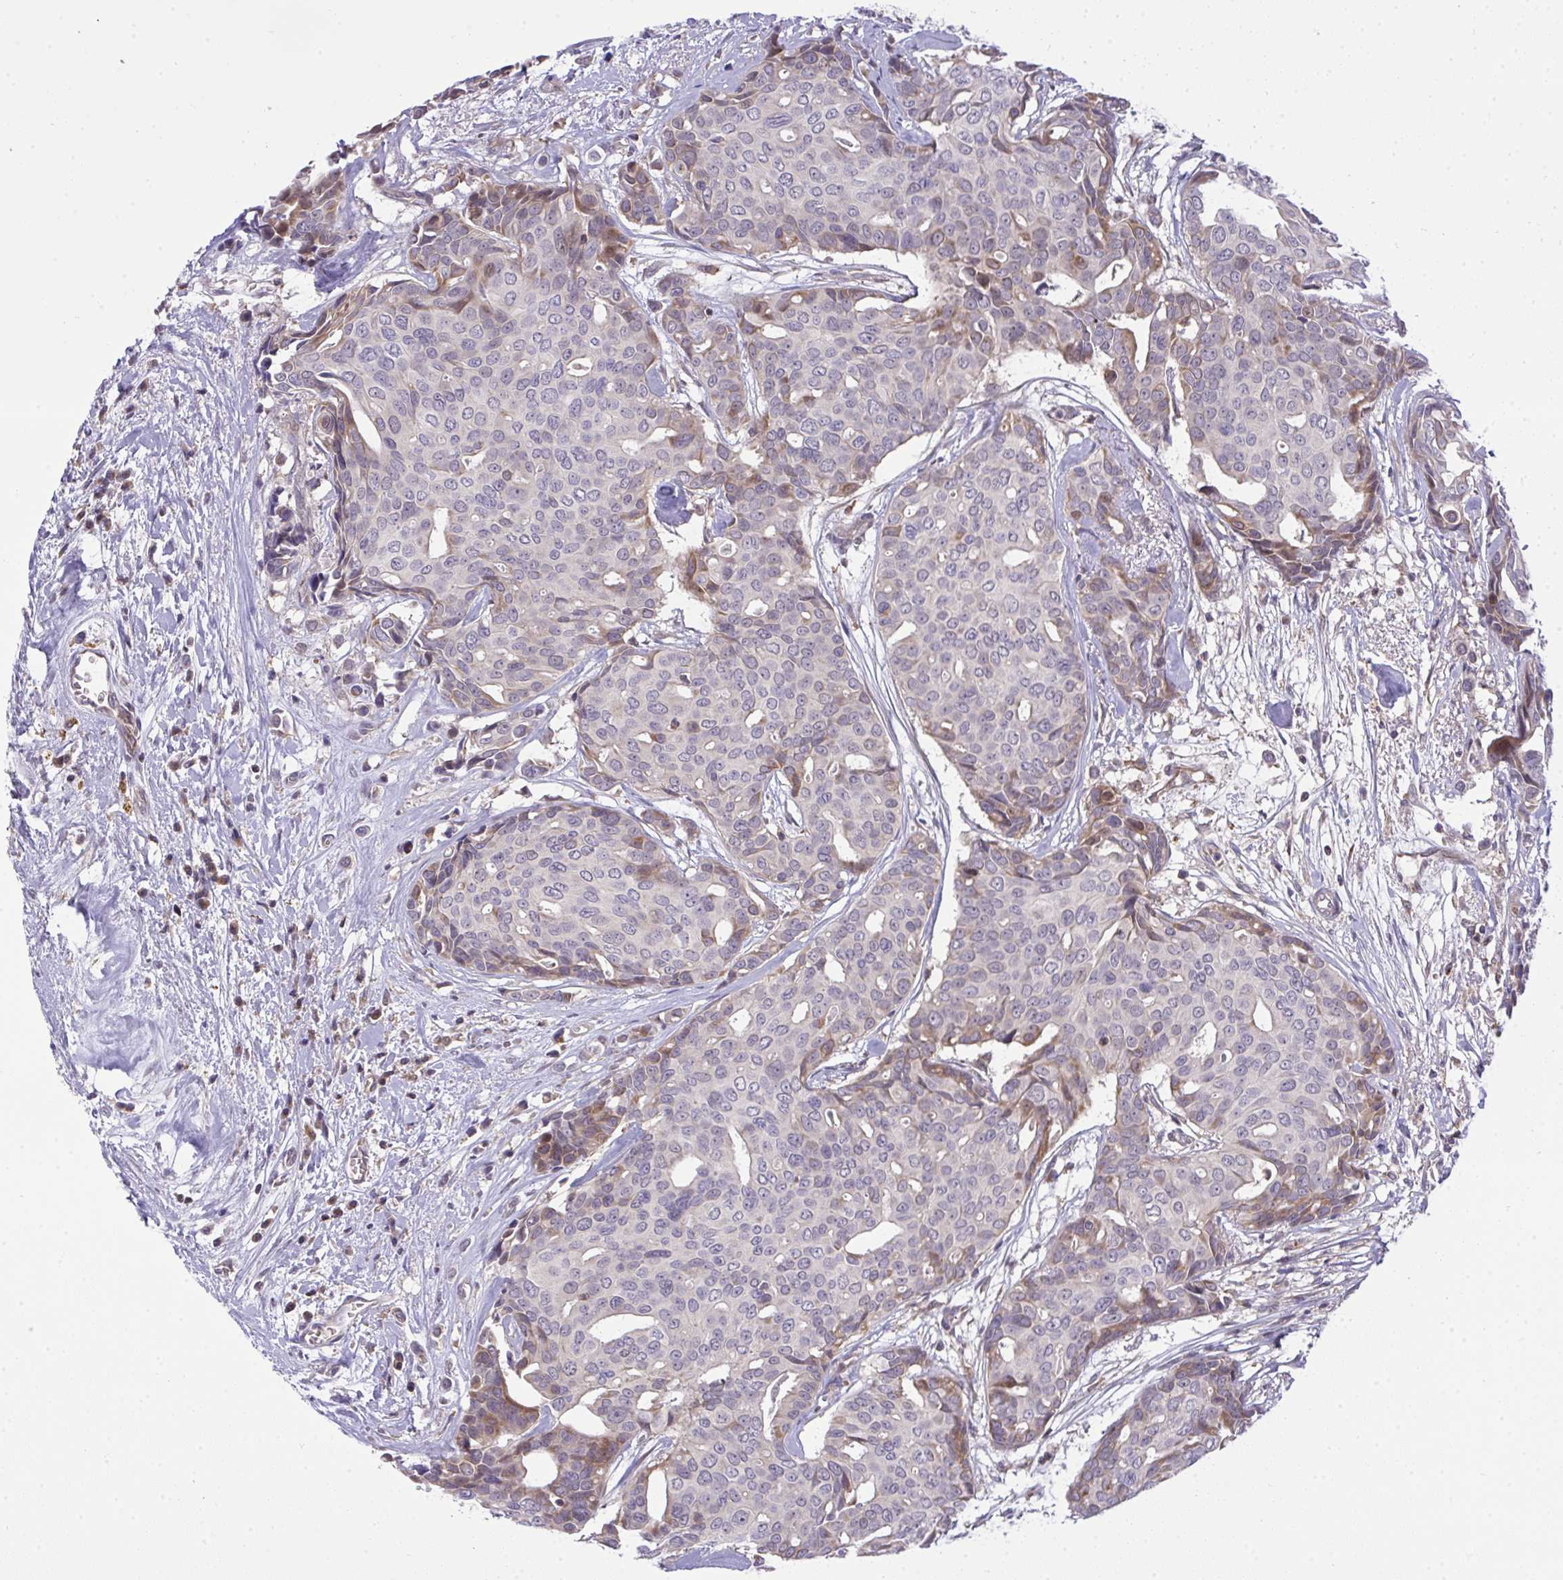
{"staining": {"intensity": "negative", "quantity": "none", "location": "none"}, "tissue": "breast cancer", "cell_type": "Tumor cells", "image_type": "cancer", "snomed": [{"axis": "morphology", "description": "Duct carcinoma"}, {"axis": "topography", "description": "Breast"}], "caption": "IHC histopathology image of neoplastic tissue: human breast intraductal carcinoma stained with DAB shows no significant protein positivity in tumor cells.", "gene": "SLC9A6", "patient": {"sex": "female", "age": 54}}